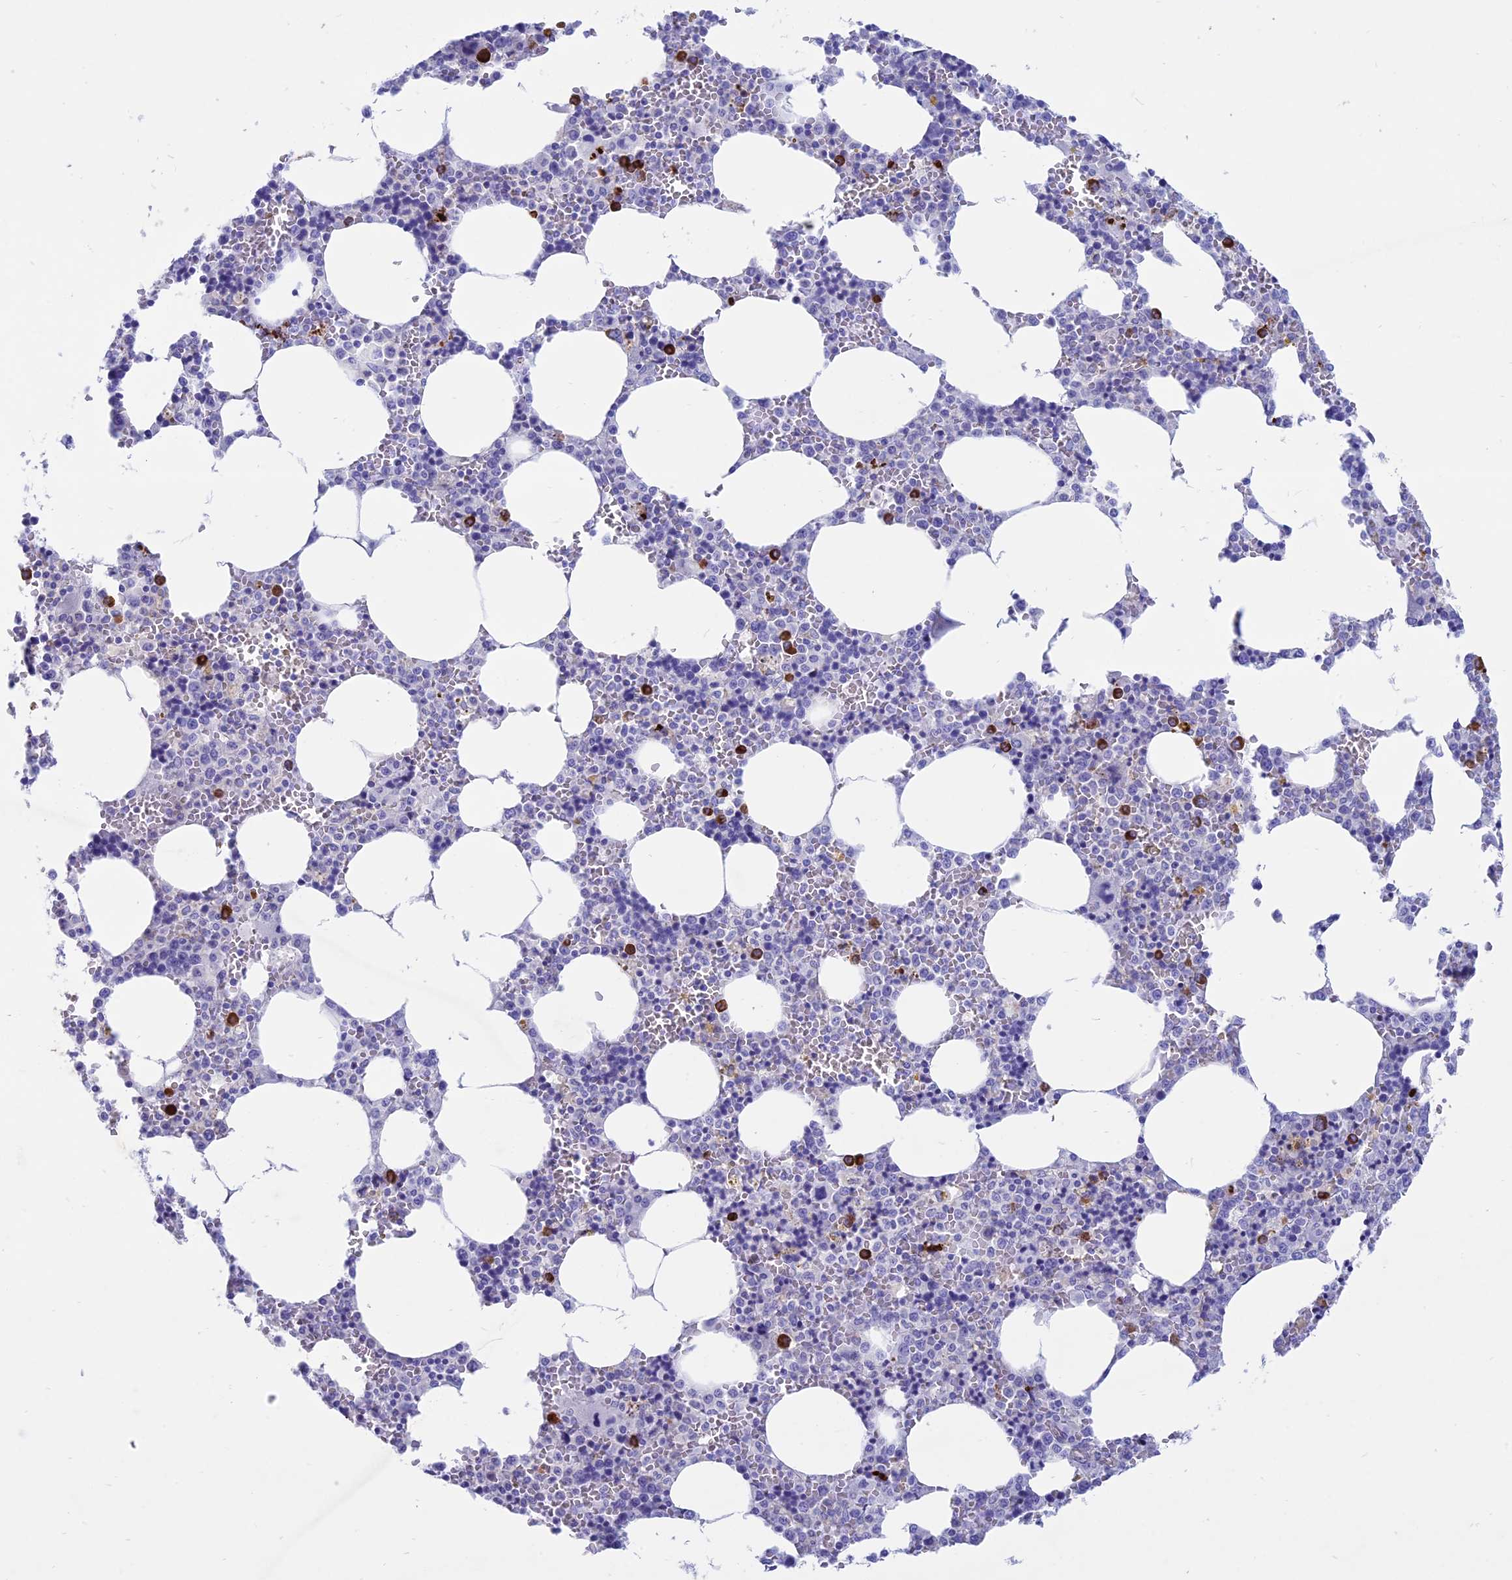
{"staining": {"intensity": "strong", "quantity": "<25%", "location": "cytoplasmic/membranous"}, "tissue": "bone marrow", "cell_type": "Hematopoietic cells", "image_type": "normal", "snomed": [{"axis": "morphology", "description": "Normal tissue, NOS"}, {"axis": "topography", "description": "Bone marrow"}], "caption": "An immunohistochemistry (IHC) histopathology image of unremarkable tissue is shown. Protein staining in brown shows strong cytoplasmic/membranous positivity in bone marrow within hematopoietic cells. (IHC, brightfield microscopy, high magnification).", "gene": "OR2AE1", "patient": {"sex": "male", "age": 70}}